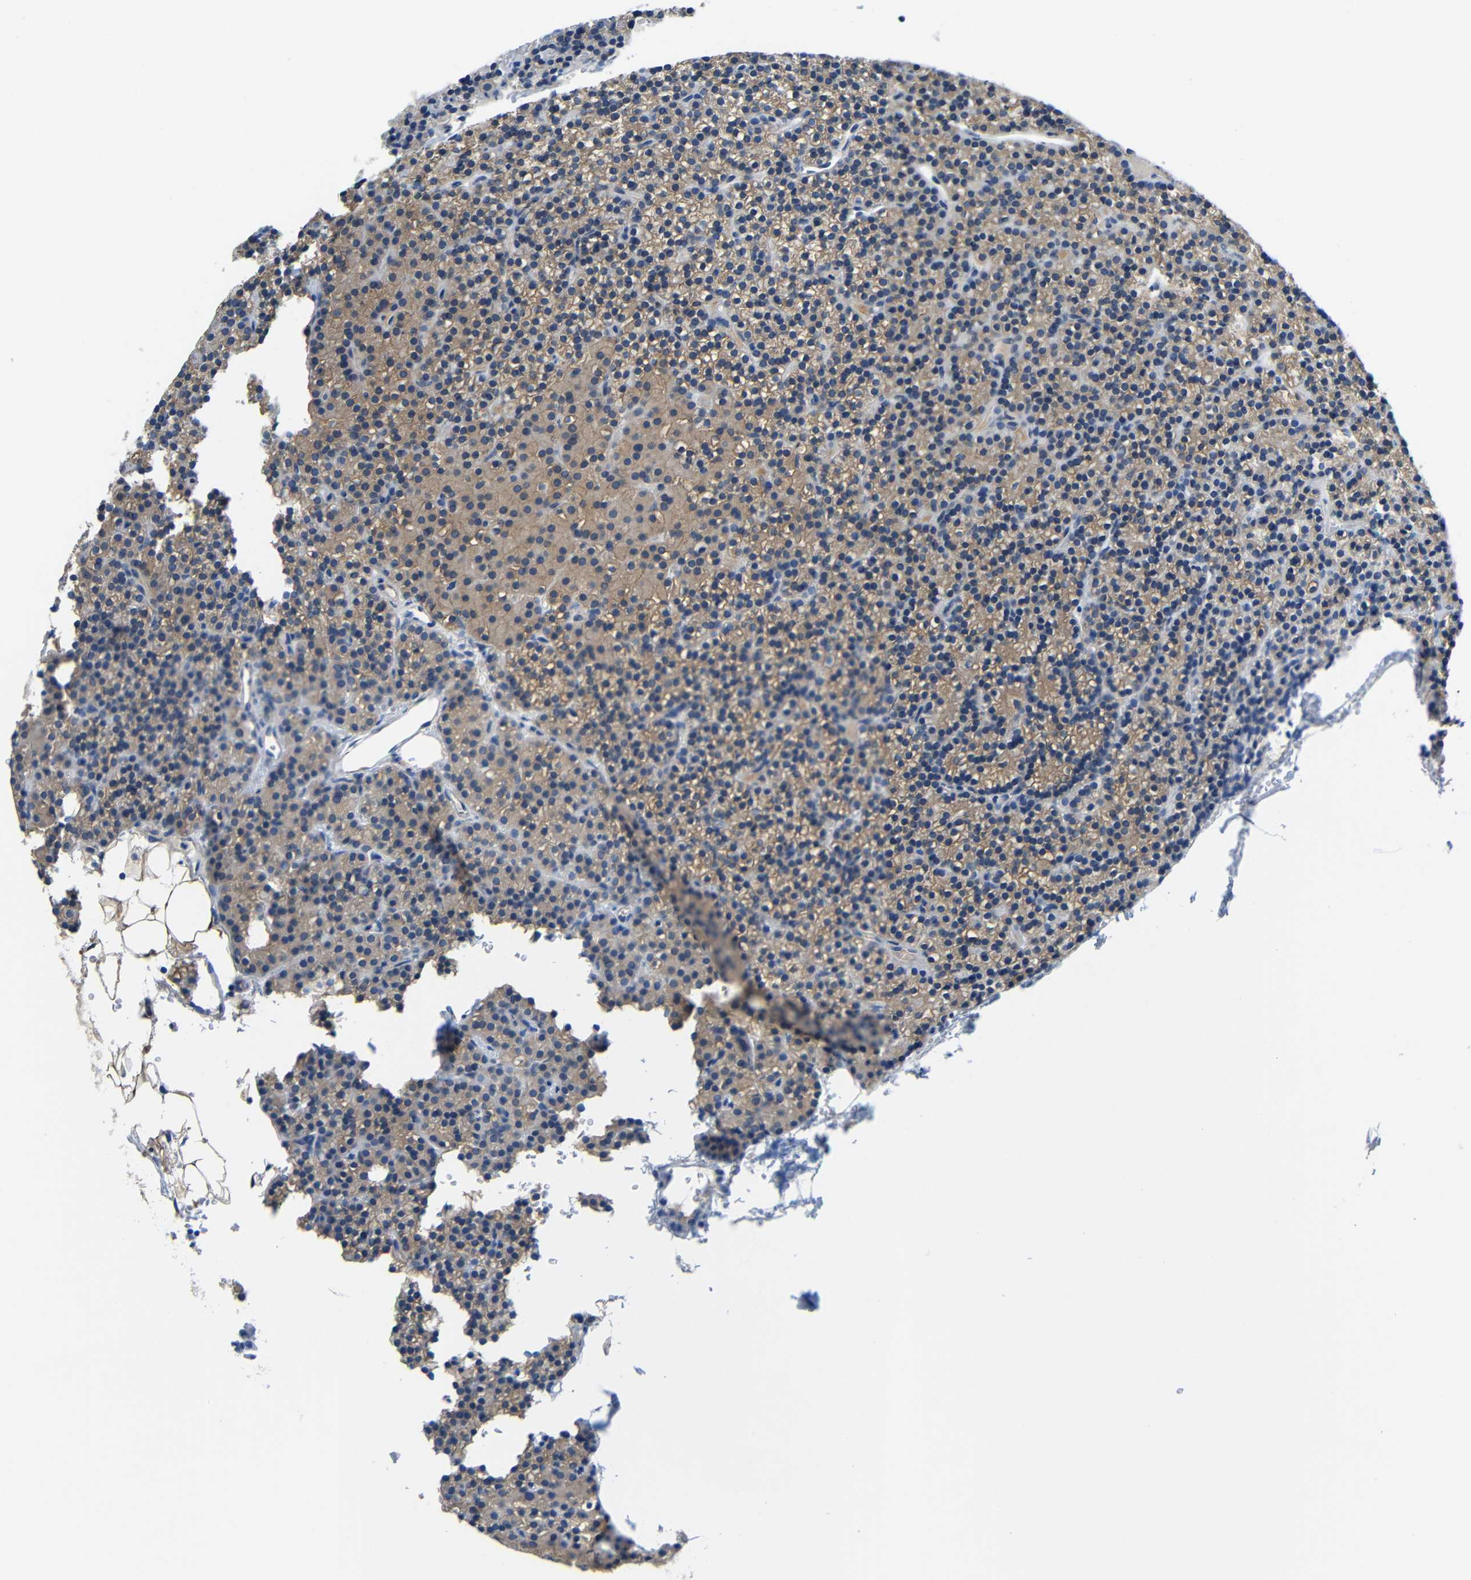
{"staining": {"intensity": "moderate", "quantity": ">75%", "location": "cytoplasmic/membranous"}, "tissue": "parathyroid gland", "cell_type": "Glandular cells", "image_type": "normal", "snomed": [{"axis": "morphology", "description": "Normal tissue, NOS"}, {"axis": "morphology", "description": "Hyperplasia, NOS"}, {"axis": "topography", "description": "Parathyroid gland"}], "caption": "Immunohistochemistry staining of unremarkable parathyroid gland, which demonstrates medium levels of moderate cytoplasmic/membranous expression in about >75% of glandular cells indicating moderate cytoplasmic/membranous protein expression. The staining was performed using DAB (3,3'-diaminobenzidine) (brown) for protein detection and nuclei were counterstained in hematoxylin (blue).", "gene": "NEGR1", "patient": {"sex": "male", "age": 44}}